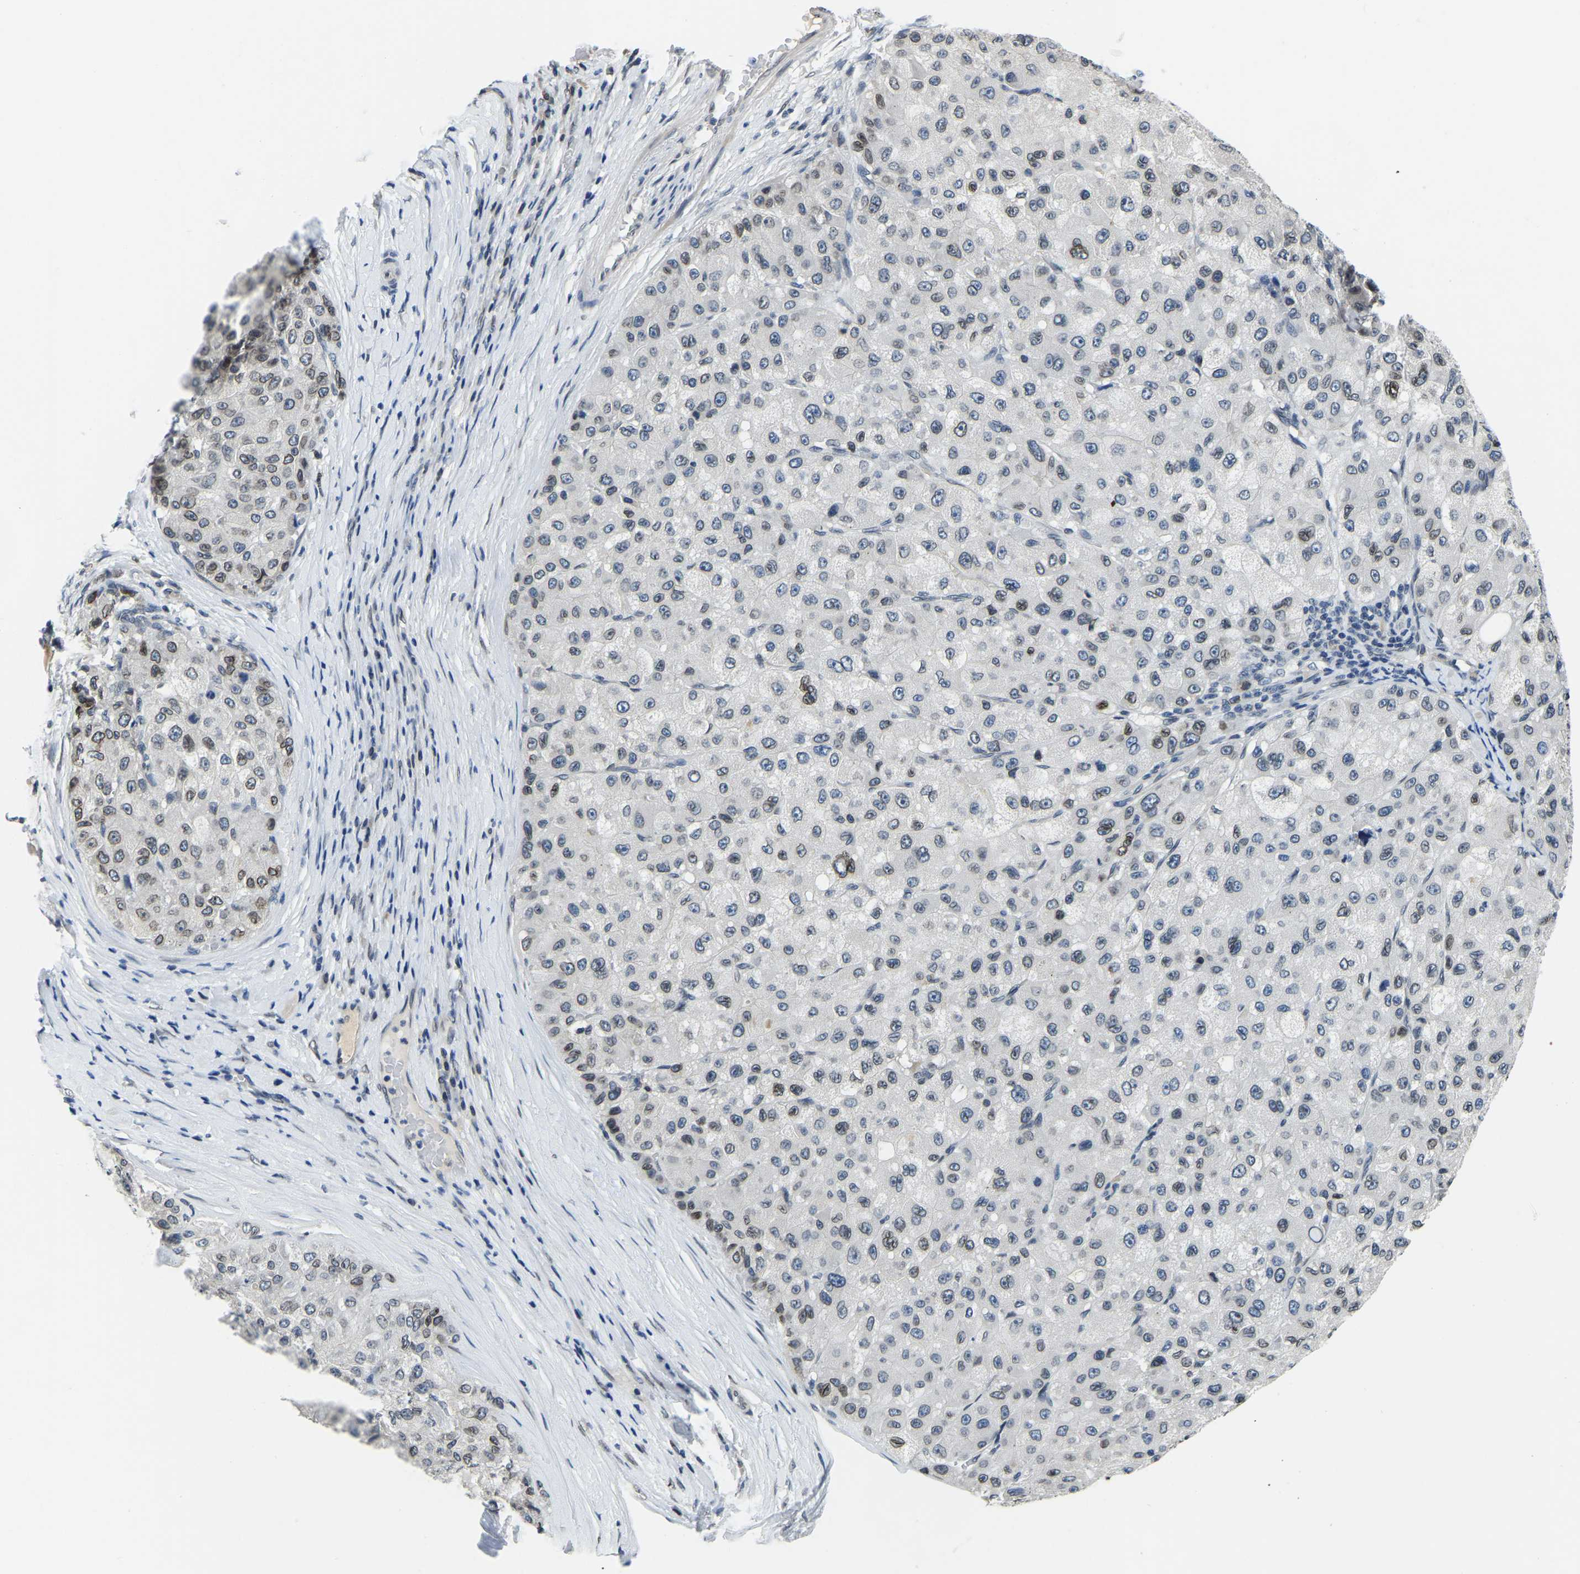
{"staining": {"intensity": "moderate", "quantity": "<25%", "location": "nuclear"}, "tissue": "liver cancer", "cell_type": "Tumor cells", "image_type": "cancer", "snomed": [{"axis": "morphology", "description": "Carcinoma, Hepatocellular, NOS"}, {"axis": "topography", "description": "Liver"}], "caption": "About <25% of tumor cells in human liver hepatocellular carcinoma show moderate nuclear protein positivity as visualized by brown immunohistochemical staining.", "gene": "RANBP2", "patient": {"sex": "male", "age": 80}}